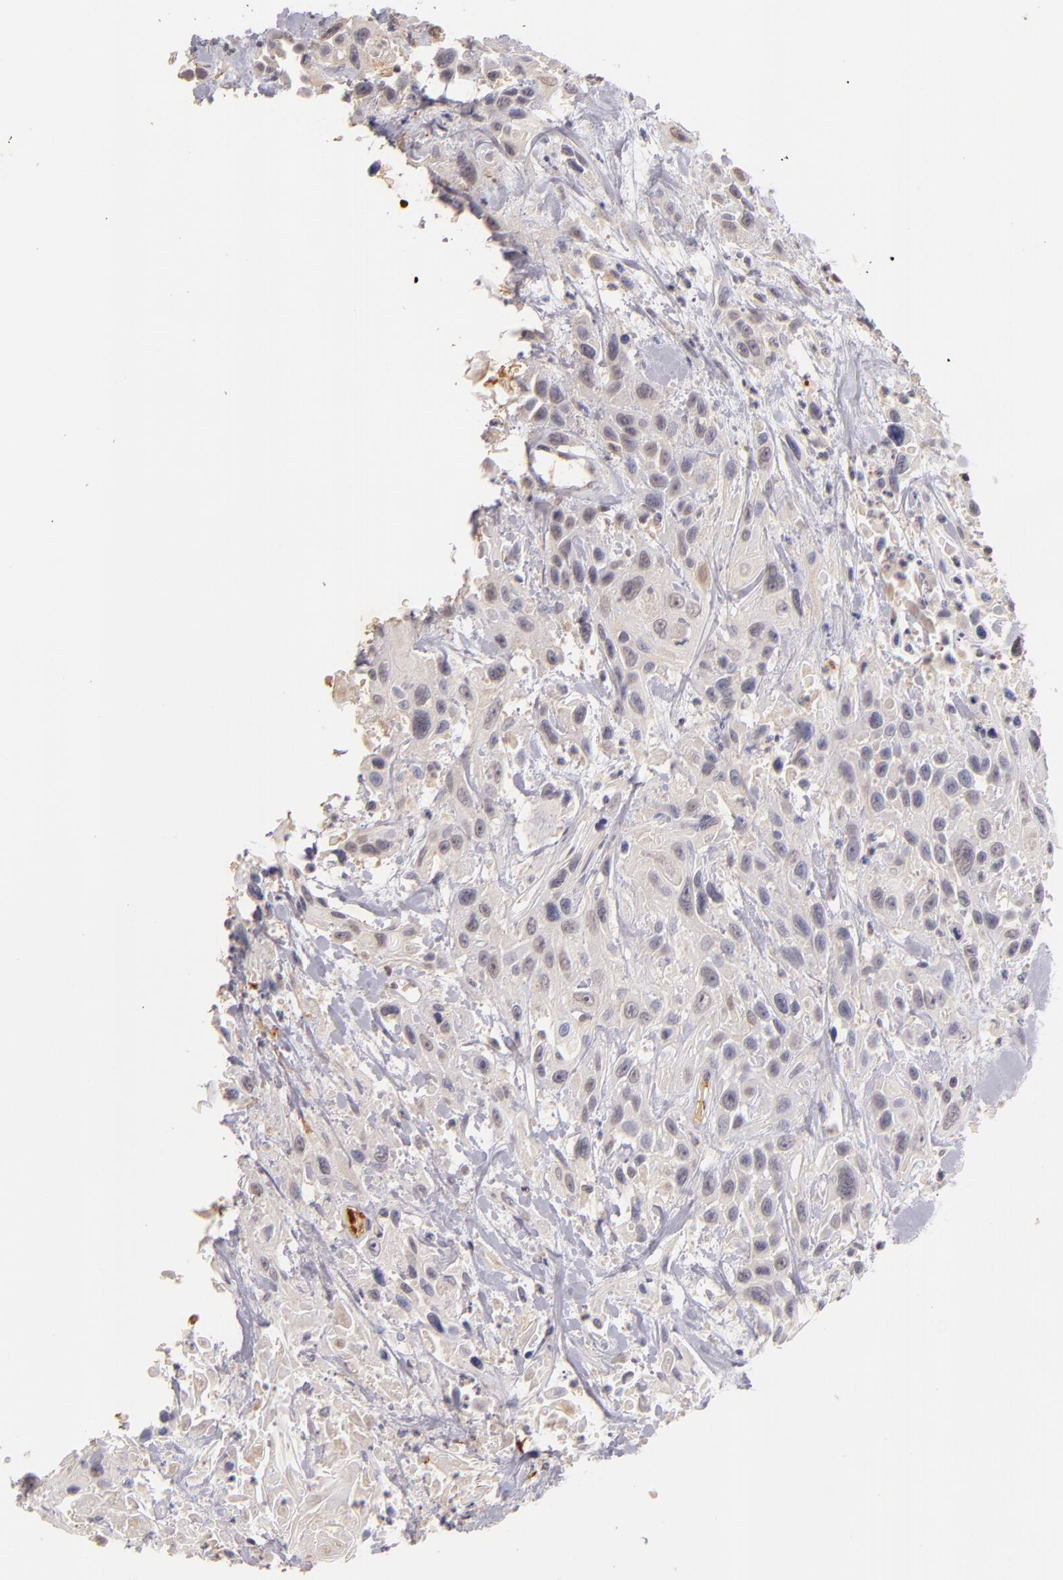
{"staining": {"intensity": "weak", "quantity": "<25%", "location": "cytoplasmic/membranous"}, "tissue": "urothelial cancer", "cell_type": "Tumor cells", "image_type": "cancer", "snomed": [{"axis": "morphology", "description": "Urothelial carcinoma, High grade"}, {"axis": "topography", "description": "Urinary bladder"}], "caption": "This is an immunohistochemistry photomicrograph of human high-grade urothelial carcinoma. There is no expression in tumor cells.", "gene": "SERPINC1", "patient": {"sex": "female", "age": 84}}